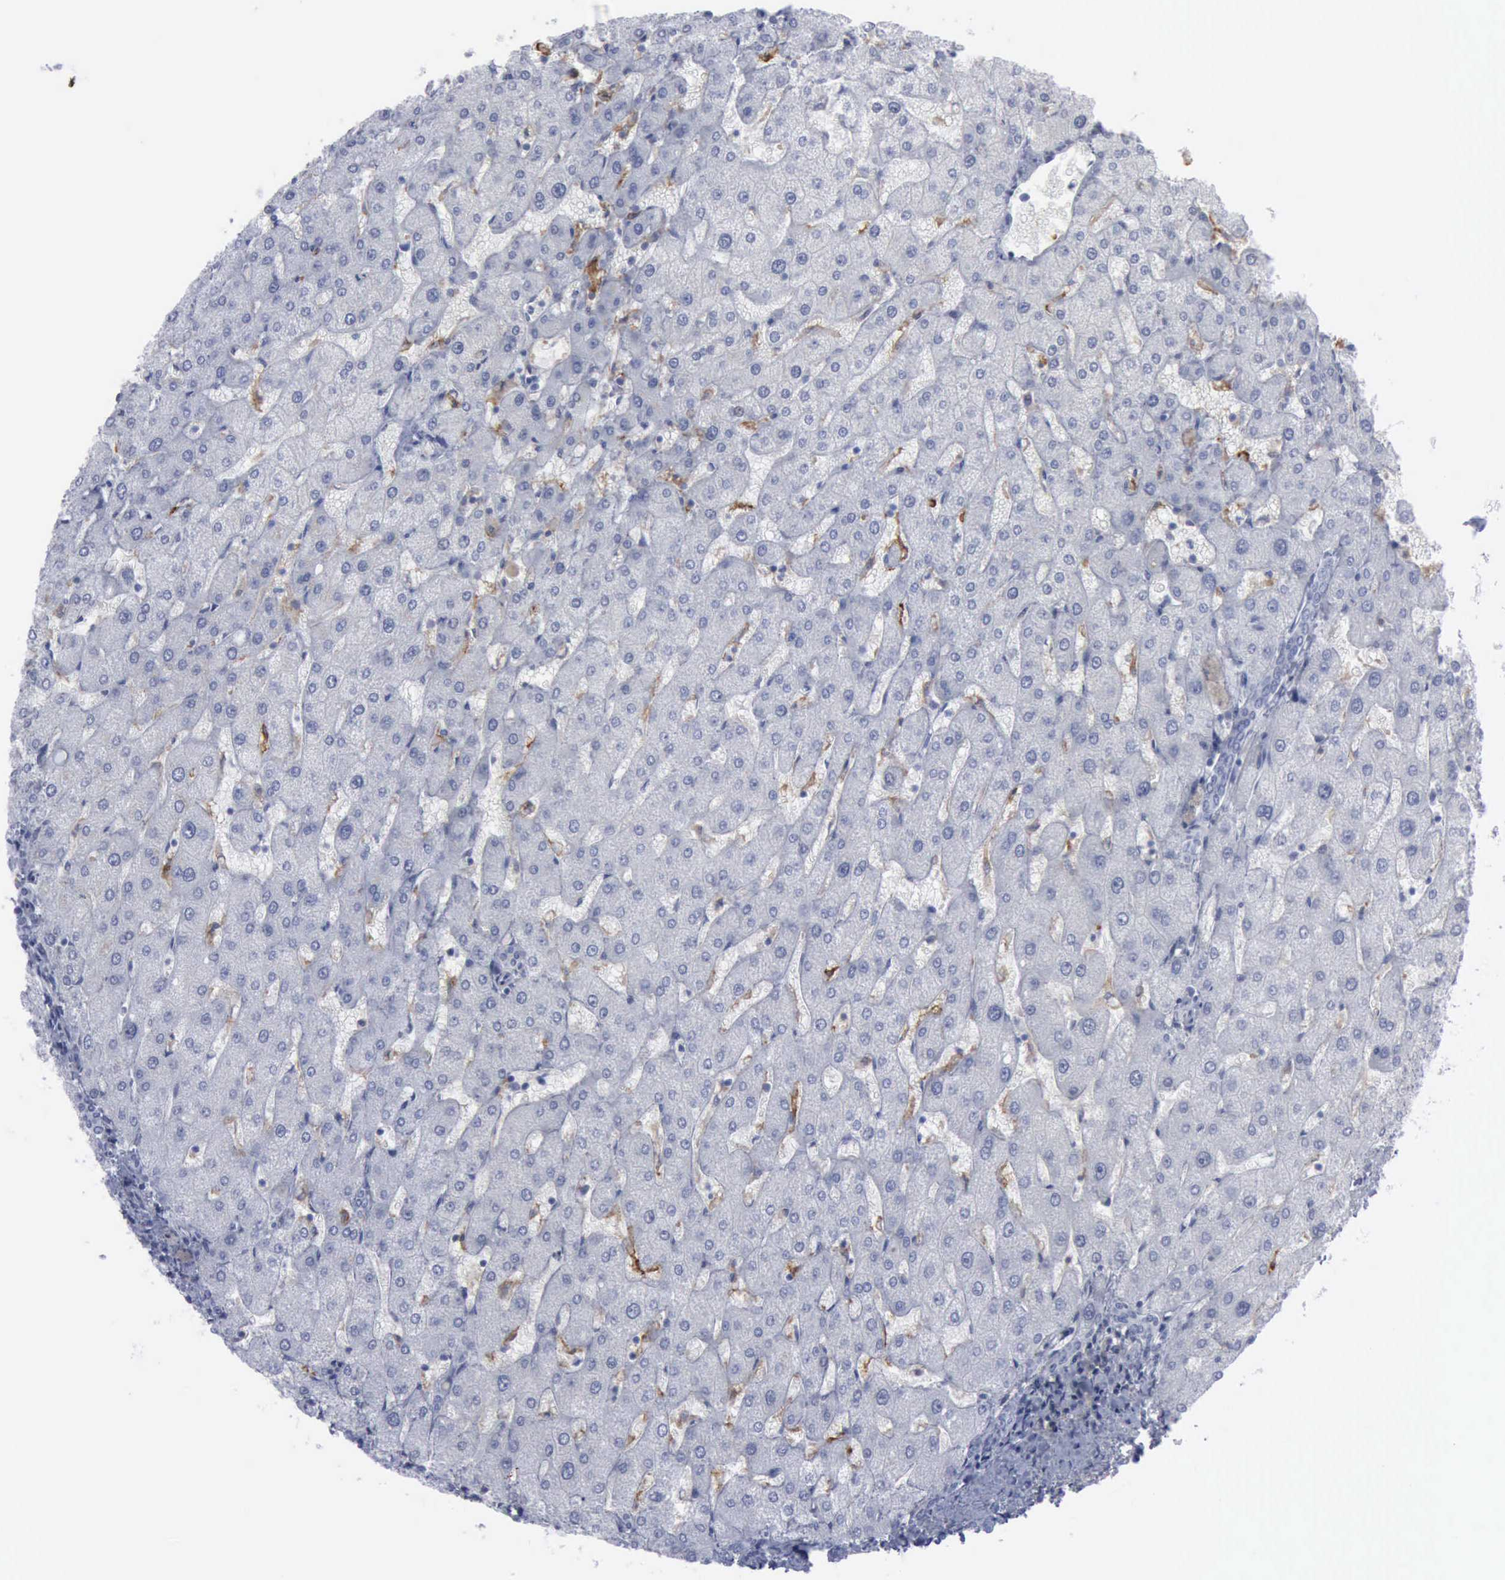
{"staining": {"intensity": "negative", "quantity": "none", "location": "none"}, "tissue": "liver", "cell_type": "Cholangiocytes", "image_type": "normal", "snomed": [{"axis": "morphology", "description": "Normal tissue, NOS"}, {"axis": "topography", "description": "Liver"}], "caption": "The immunohistochemistry (IHC) histopathology image has no significant positivity in cholangiocytes of liver.", "gene": "VCAM1", "patient": {"sex": "male", "age": 67}}